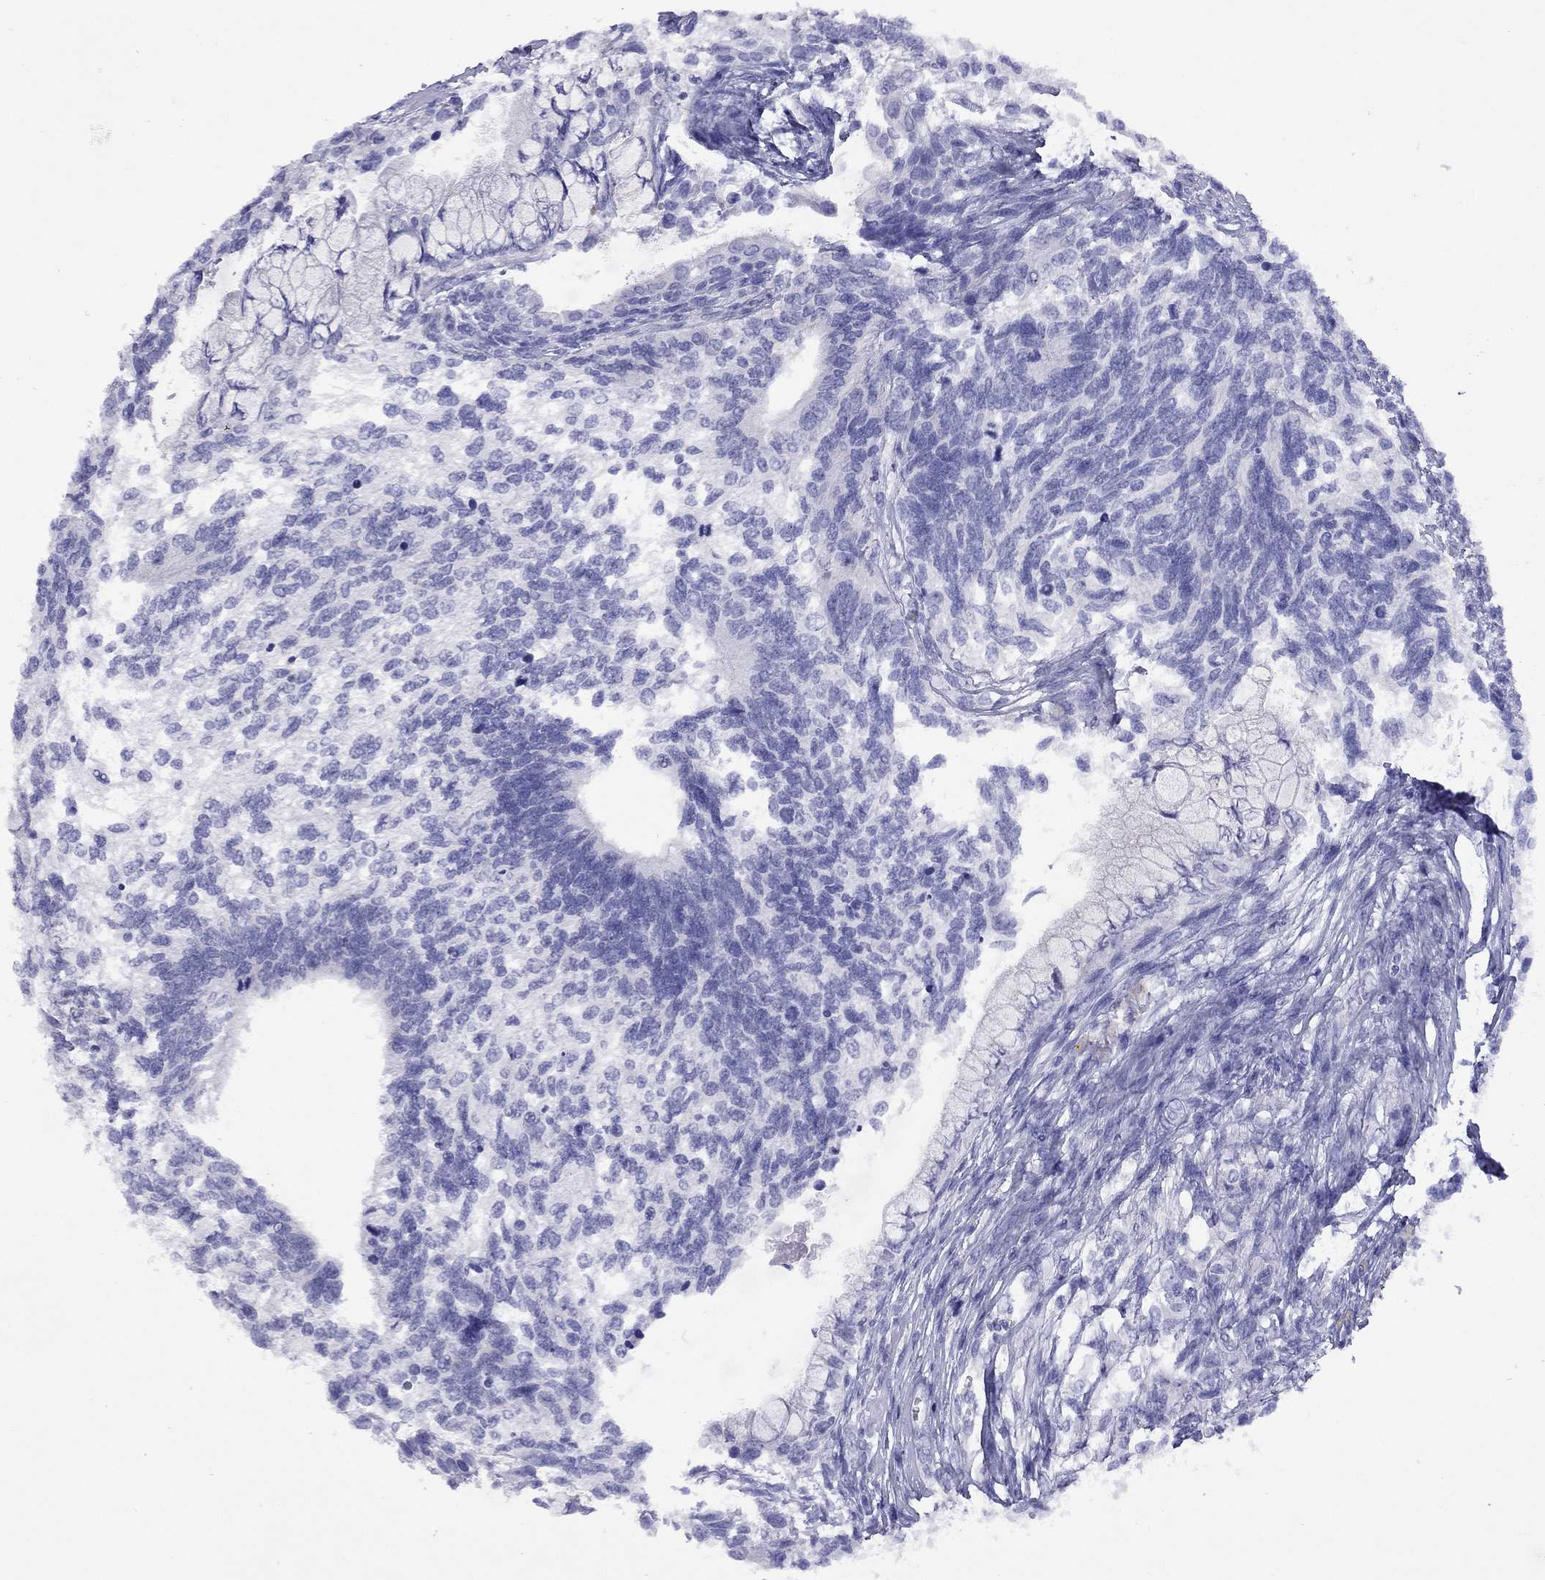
{"staining": {"intensity": "negative", "quantity": "none", "location": "none"}, "tissue": "testis cancer", "cell_type": "Tumor cells", "image_type": "cancer", "snomed": [{"axis": "morphology", "description": "Seminoma, NOS"}, {"axis": "morphology", "description": "Carcinoma, Embryonal, NOS"}, {"axis": "topography", "description": "Testis"}], "caption": "There is no significant staining in tumor cells of testis cancer (seminoma). The staining is performed using DAB brown chromogen with nuclei counter-stained in using hematoxylin.", "gene": "FIGLA", "patient": {"sex": "male", "age": 41}}